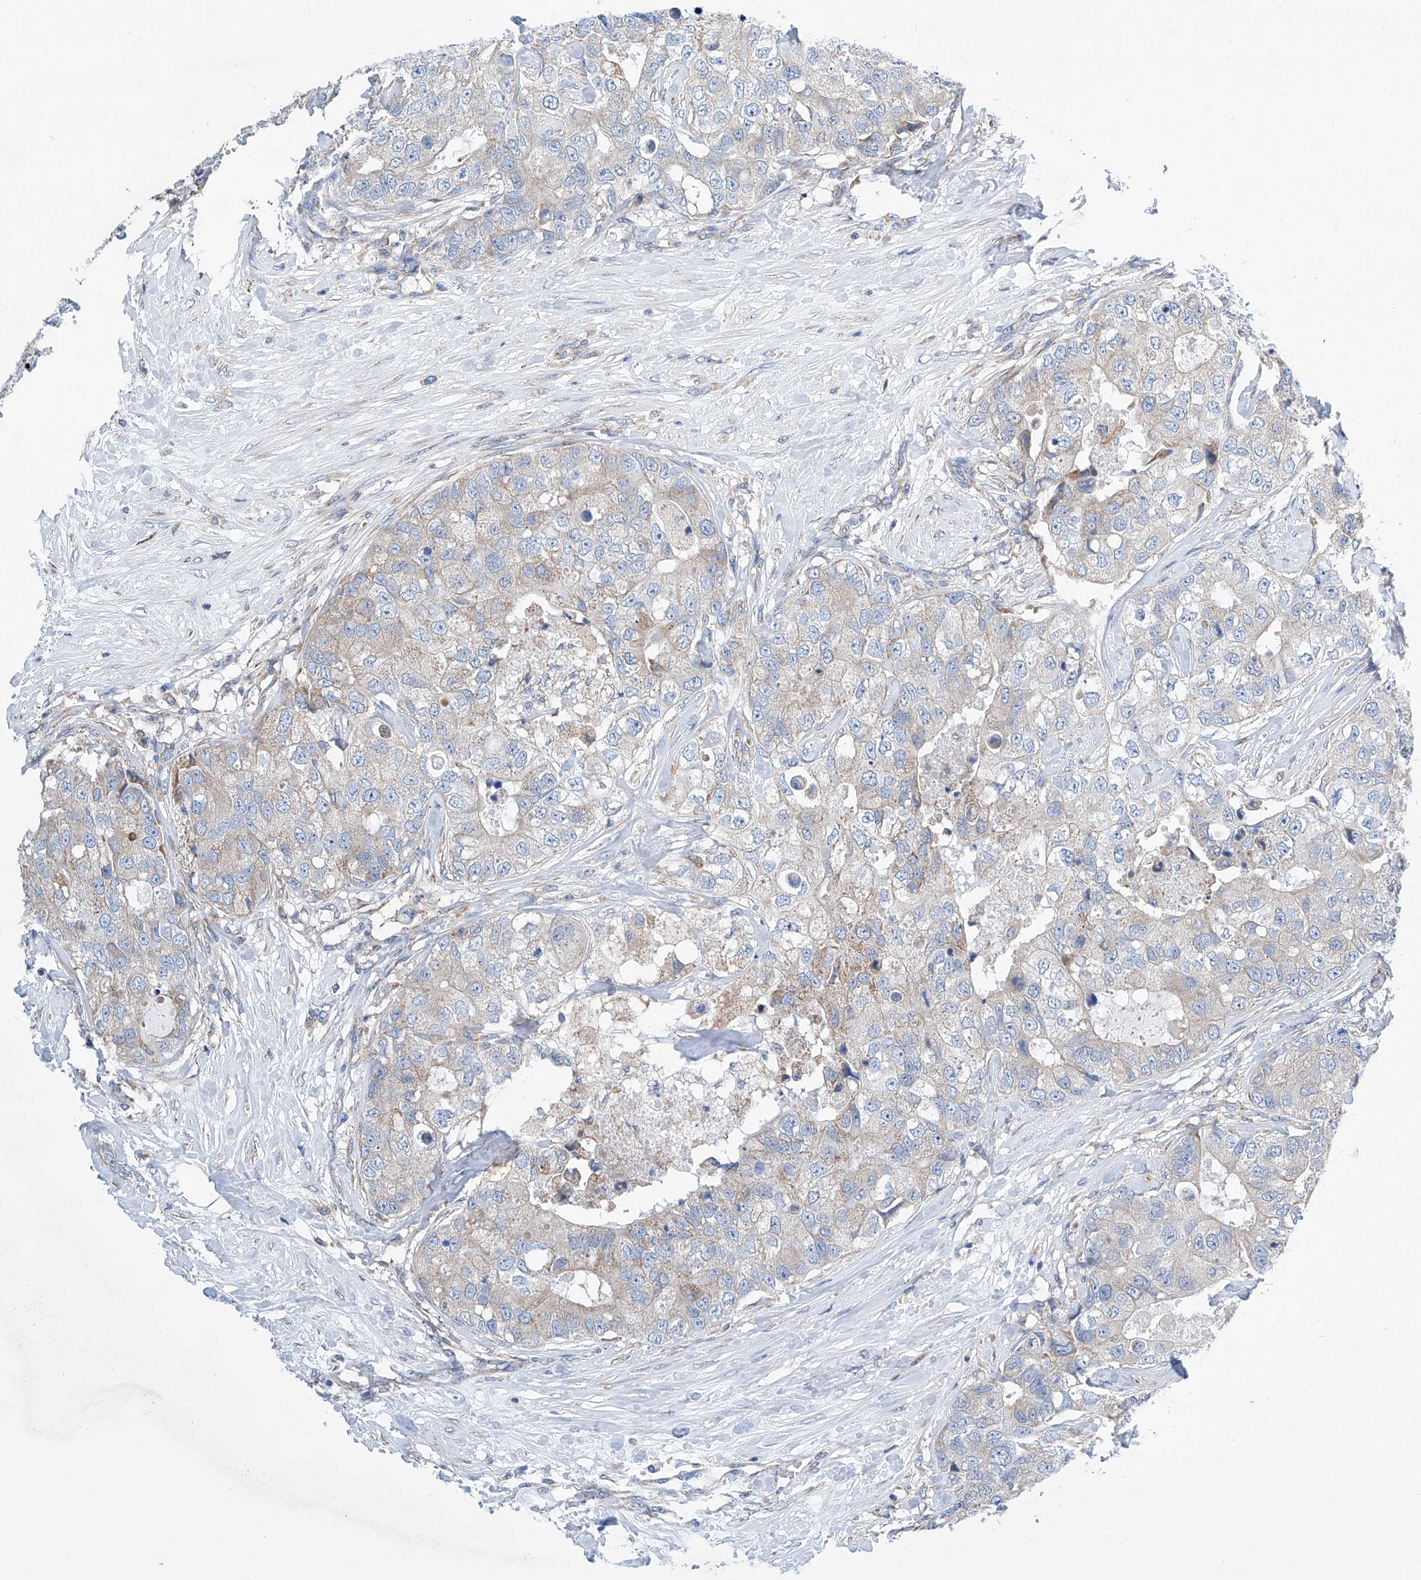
{"staining": {"intensity": "weak", "quantity": "<25%", "location": "cytoplasmic/membranous"}, "tissue": "breast cancer", "cell_type": "Tumor cells", "image_type": "cancer", "snomed": [{"axis": "morphology", "description": "Duct carcinoma"}, {"axis": "topography", "description": "Breast"}], "caption": "Breast invasive ductal carcinoma was stained to show a protein in brown. There is no significant positivity in tumor cells.", "gene": "MAD2L1", "patient": {"sex": "female", "age": 62}}